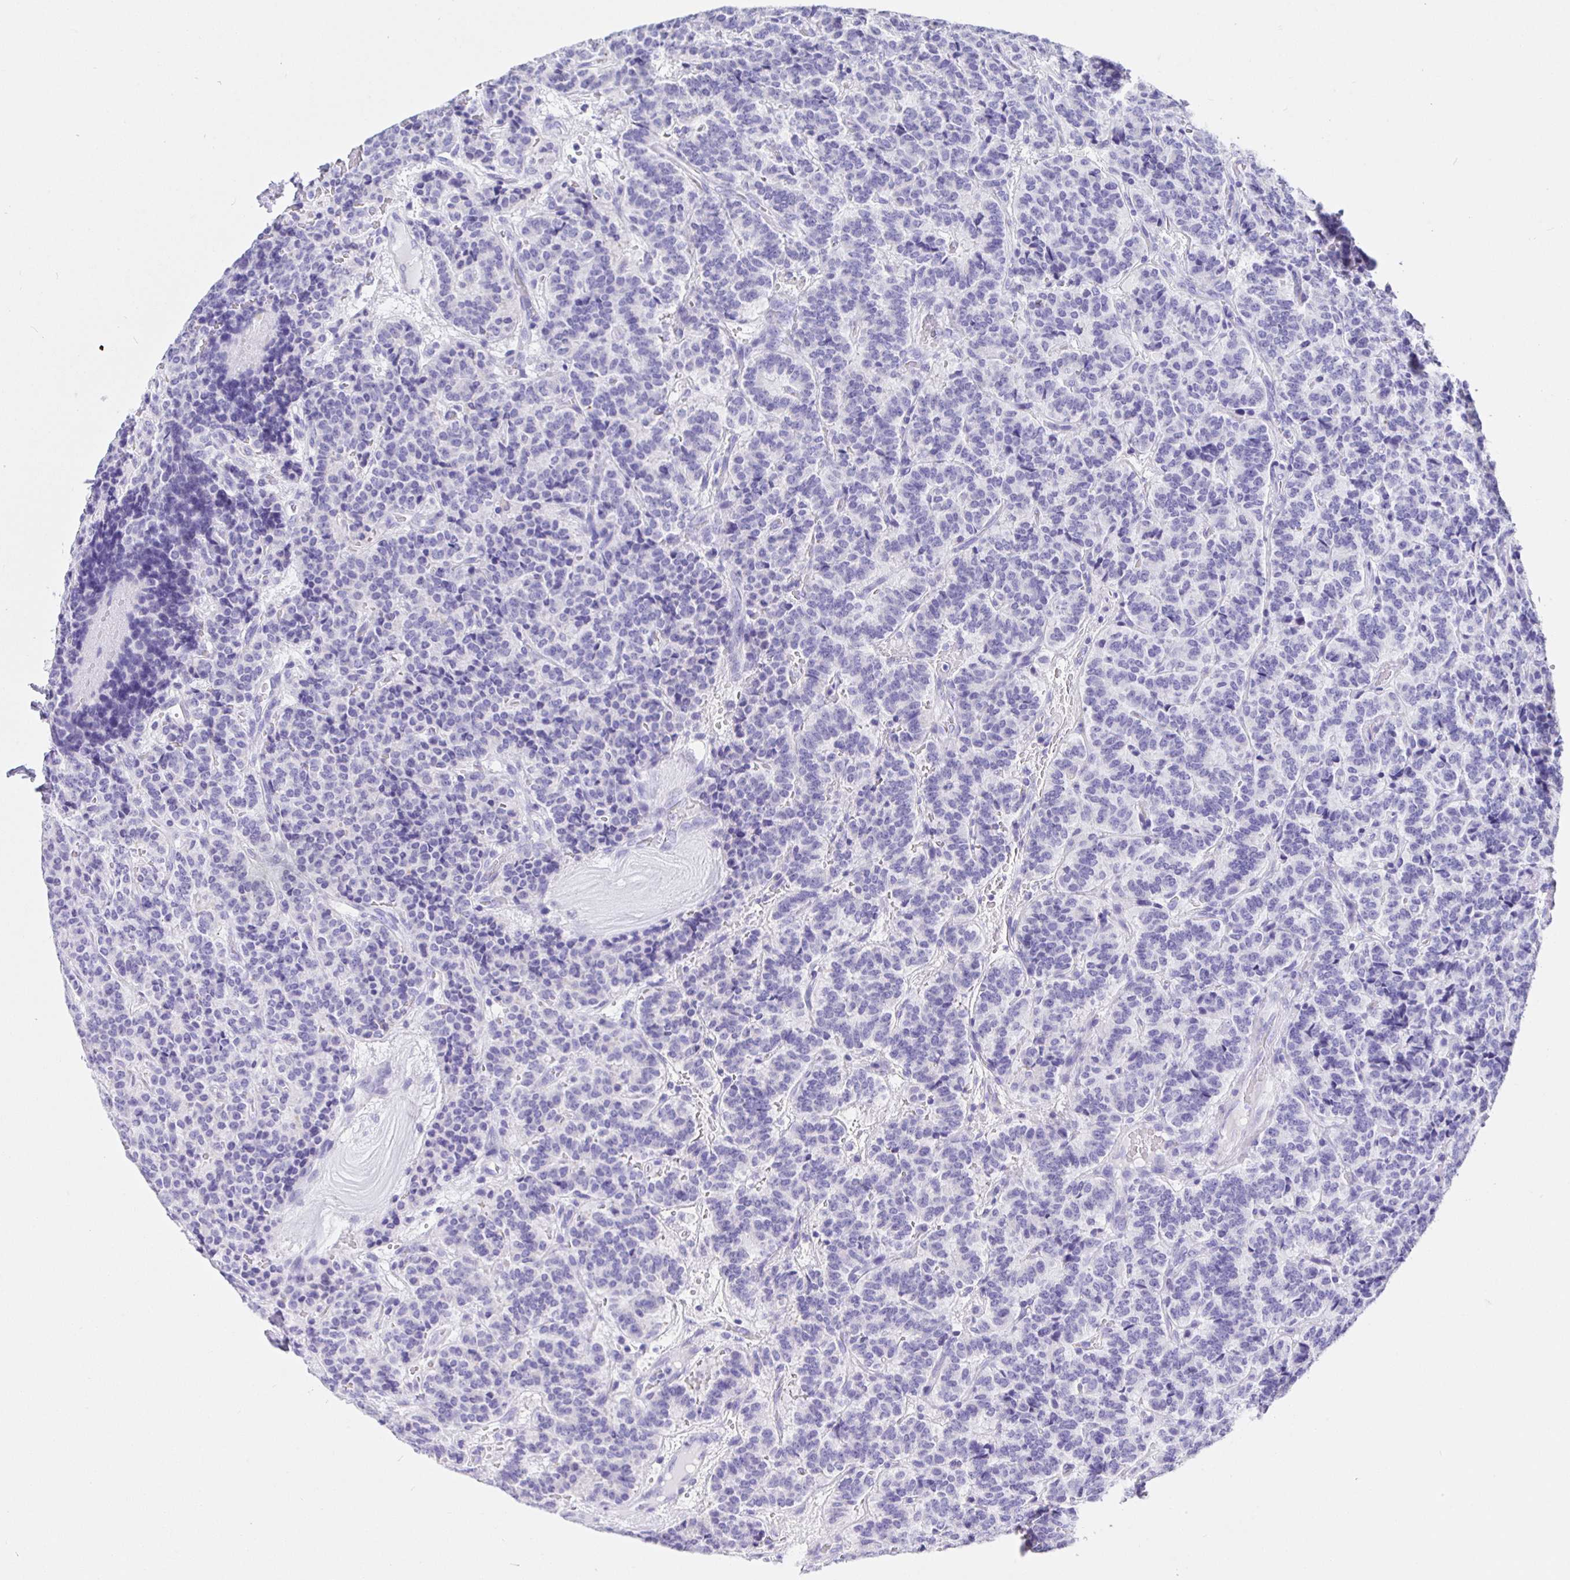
{"staining": {"intensity": "negative", "quantity": "none", "location": "none"}, "tissue": "carcinoid", "cell_type": "Tumor cells", "image_type": "cancer", "snomed": [{"axis": "morphology", "description": "Carcinoid, malignant, NOS"}, {"axis": "topography", "description": "Pancreas"}], "caption": "An immunohistochemistry image of carcinoid is shown. There is no staining in tumor cells of carcinoid.", "gene": "PRAMEF19", "patient": {"sex": "male", "age": 36}}